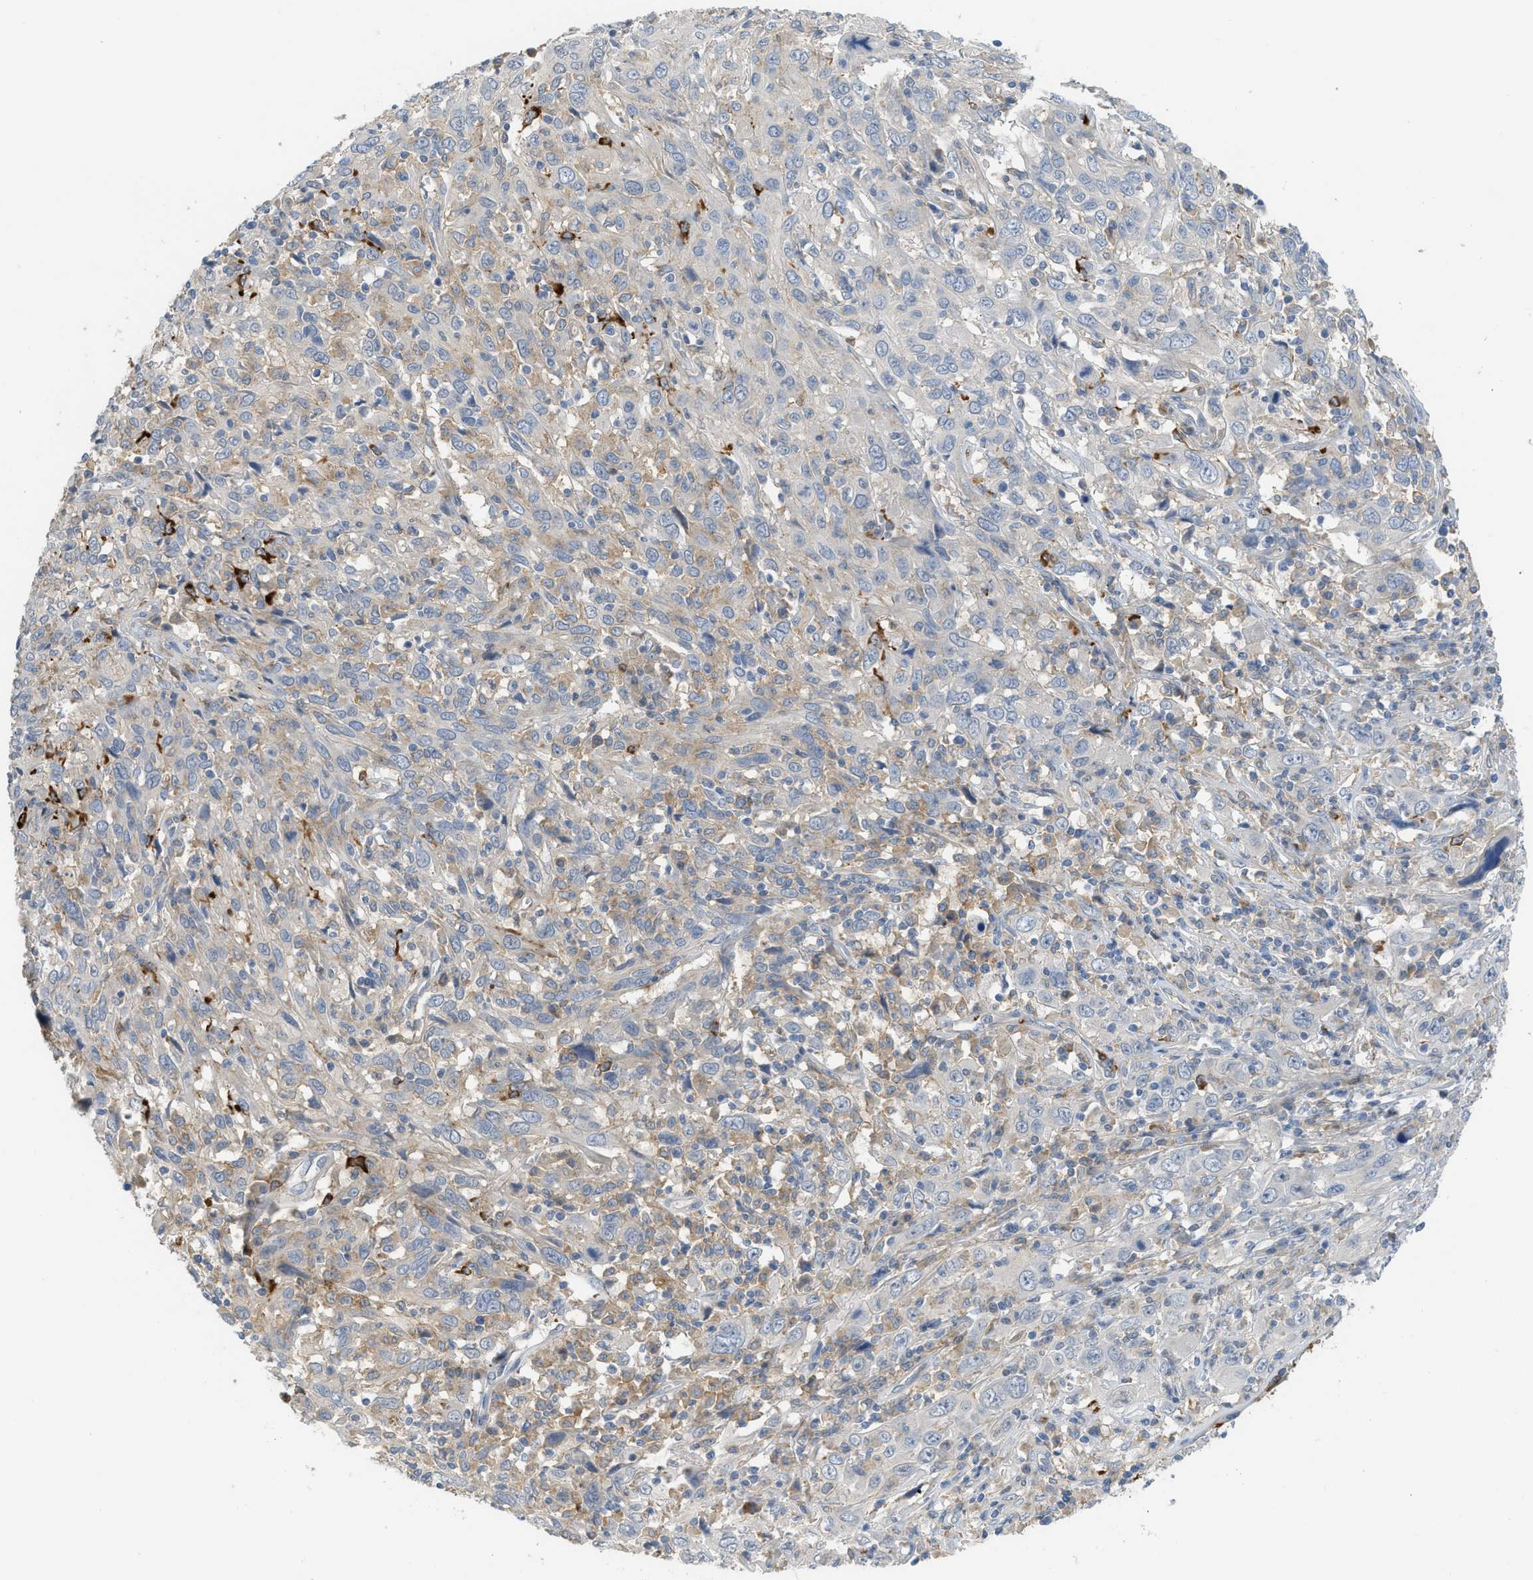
{"staining": {"intensity": "weak", "quantity": "<25%", "location": "cytoplasmic/membranous"}, "tissue": "cervical cancer", "cell_type": "Tumor cells", "image_type": "cancer", "snomed": [{"axis": "morphology", "description": "Squamous cell carcinoma, NOS"}, {"axis": "topography", "description": "Cervix"}], "caption": "Human cervical squamous cell carcinoma stained for a protein using immunohistochemistry (IHC) shows no staining in tumor cells.", "gene": "RHBDF2", "patient": {"sex": "female", "age": 46}}